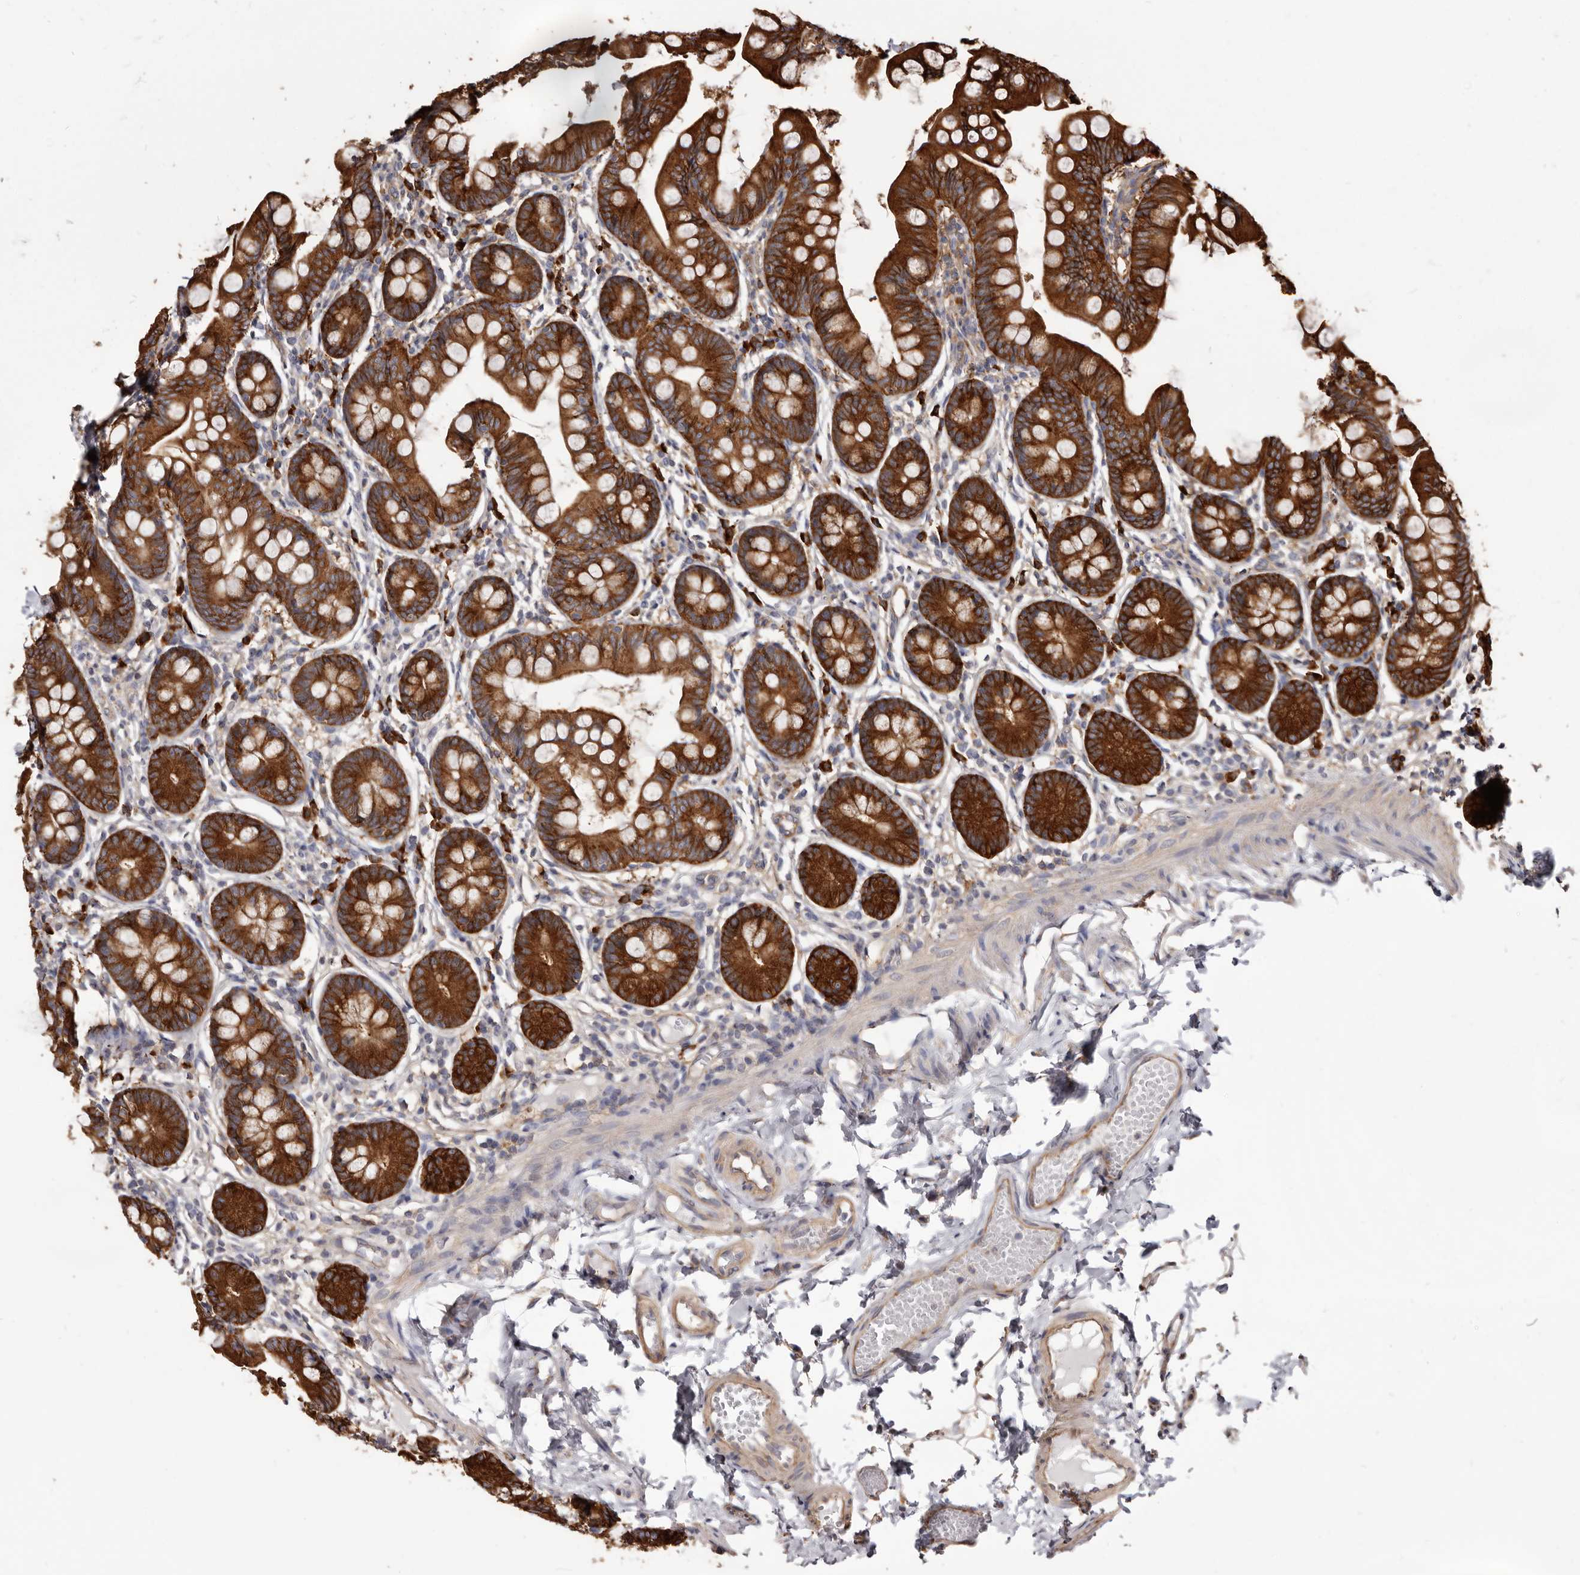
{"staining": {"intensity": "strong", "quantity": ">75%", "location": "cytoplasmic/membranous"}, "tissue": "small intestine", "cell_type": "Glandular cells", "image_type": "normal", "snomed": [{"axis": "morphology", "description": "Normal tissue, NOS"}, {"axis": "topography", "description": "Small intestine"}], "caption": "DAB immunohistochemical staining of unremarkable small intestine exhibits strong cytoplasmic/membranous protein expression in about >75% of glandular cells. (IHC, brightfield microscopy, high magnification).", "gene": "TPD52", "patient": {"sex": "male", "age": 7}}